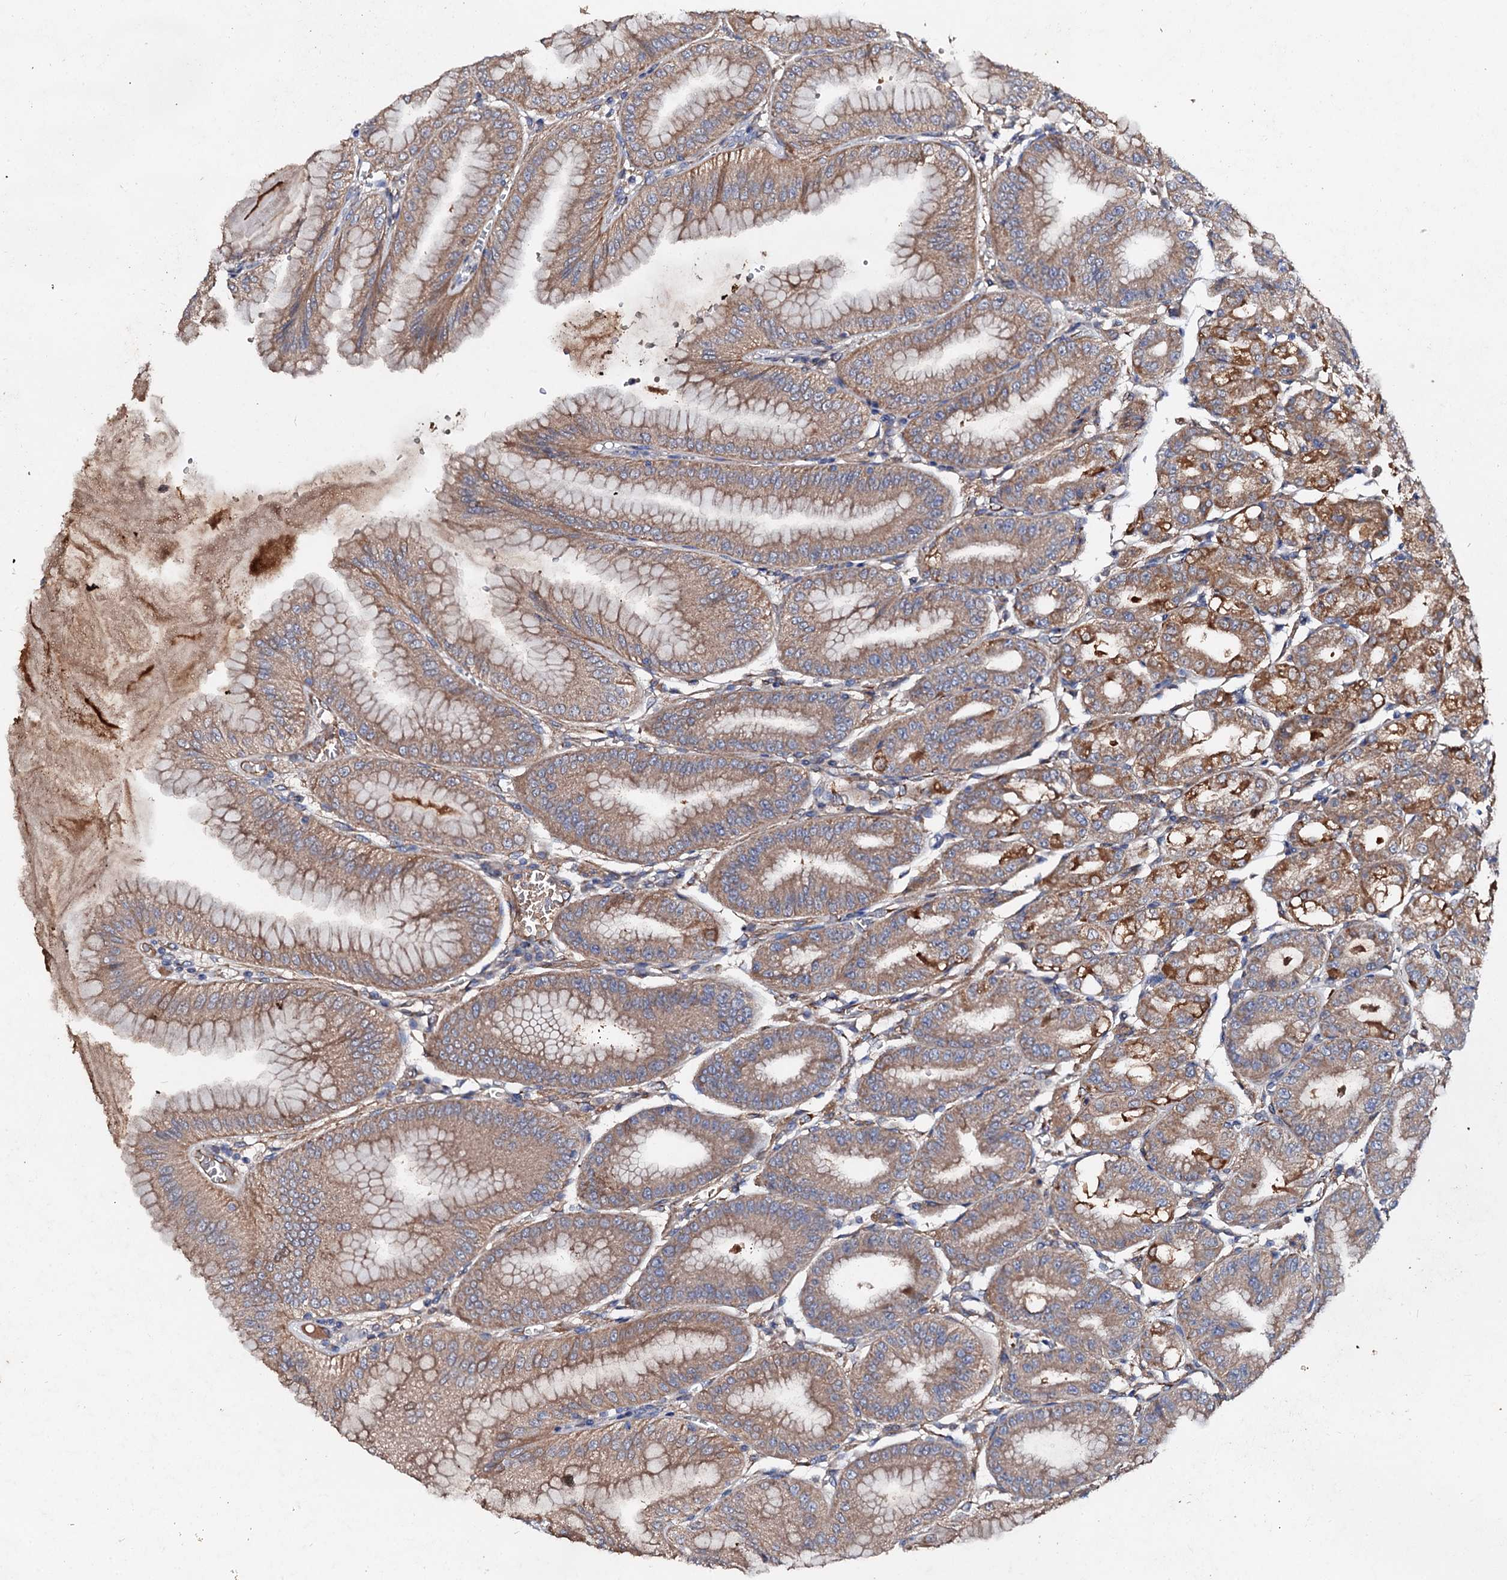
{"staining": {"intensity": "moderate", "quantity": ">75%", "location": "cytoplasmic/membranous"}, "tissue": "stomach", "cell_type": "Glandular cells", "image_type": "normal", "snomed": [{"axis": "morphology", "description": "Normal tissue, NOS"}, {"axis": "topography", "description": "Stomach, lower"}], "caption": "Immunohistochemical staining of normal stomach reveals moderate cytoplasmic/membranous protein expression in about >75% of glandular cells.", "gene": "FIBIN", "patient": {"sex": "male", "age": 71}}